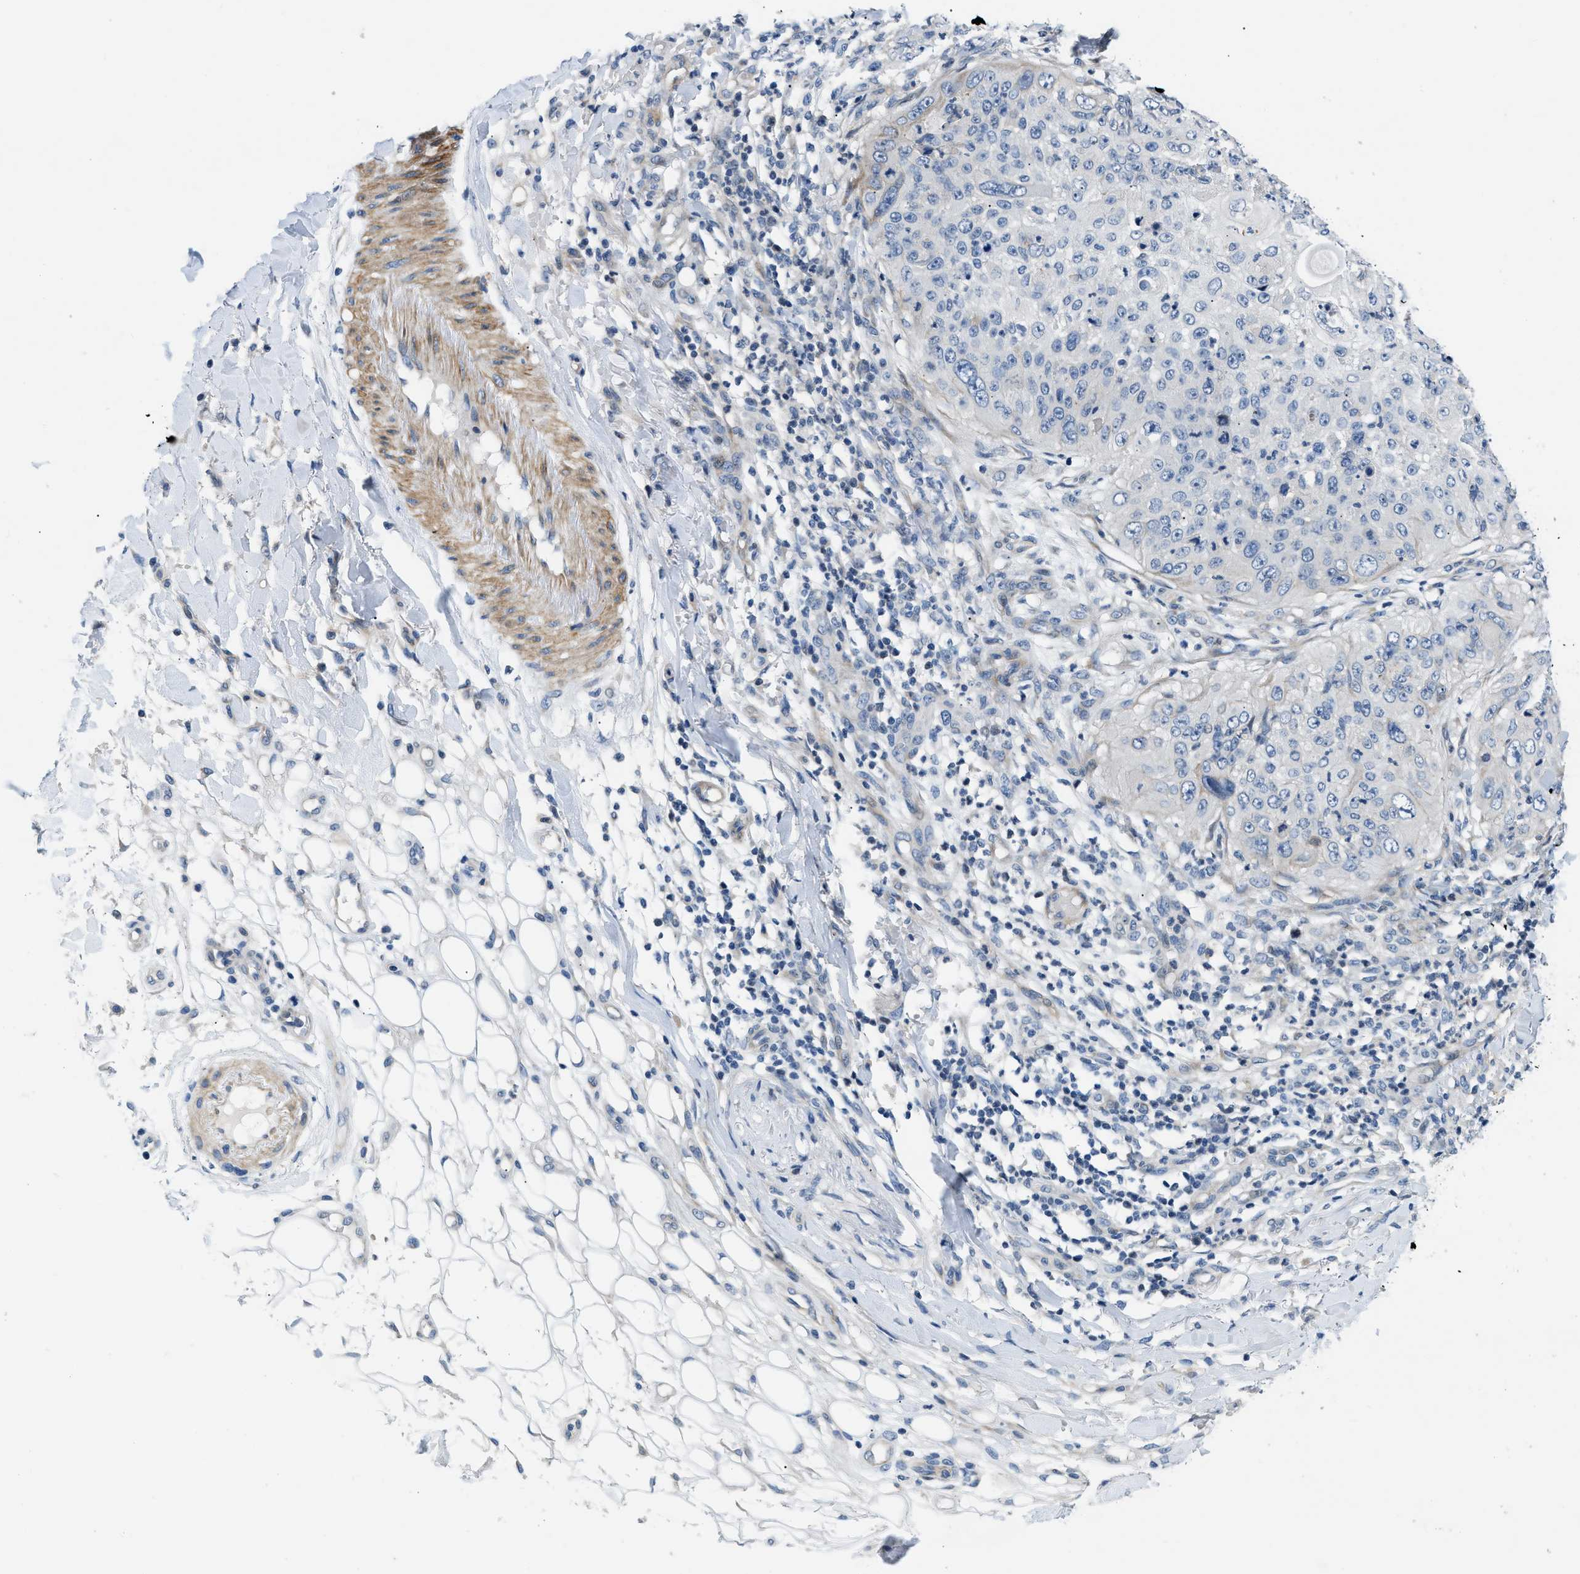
{"staining": {"intensity": "negative", "quantity": "none", "location": "none"}, "tissue": "skin cancer", "cell_type": "Tumor cells", "image_type": "cancer", "snomed": [{"axis": "morphology", "description": "Squamous cell carcinoma, NOS"}, {"axis": "topography", "description": "Skin"}], "caption": "Skin squamous cell carcinoma was stained to show a protein in brown. There is no significant positivity in tumor cells.", "gene": "FDCSP", "patient": {"sex": "female", "age": 80}}